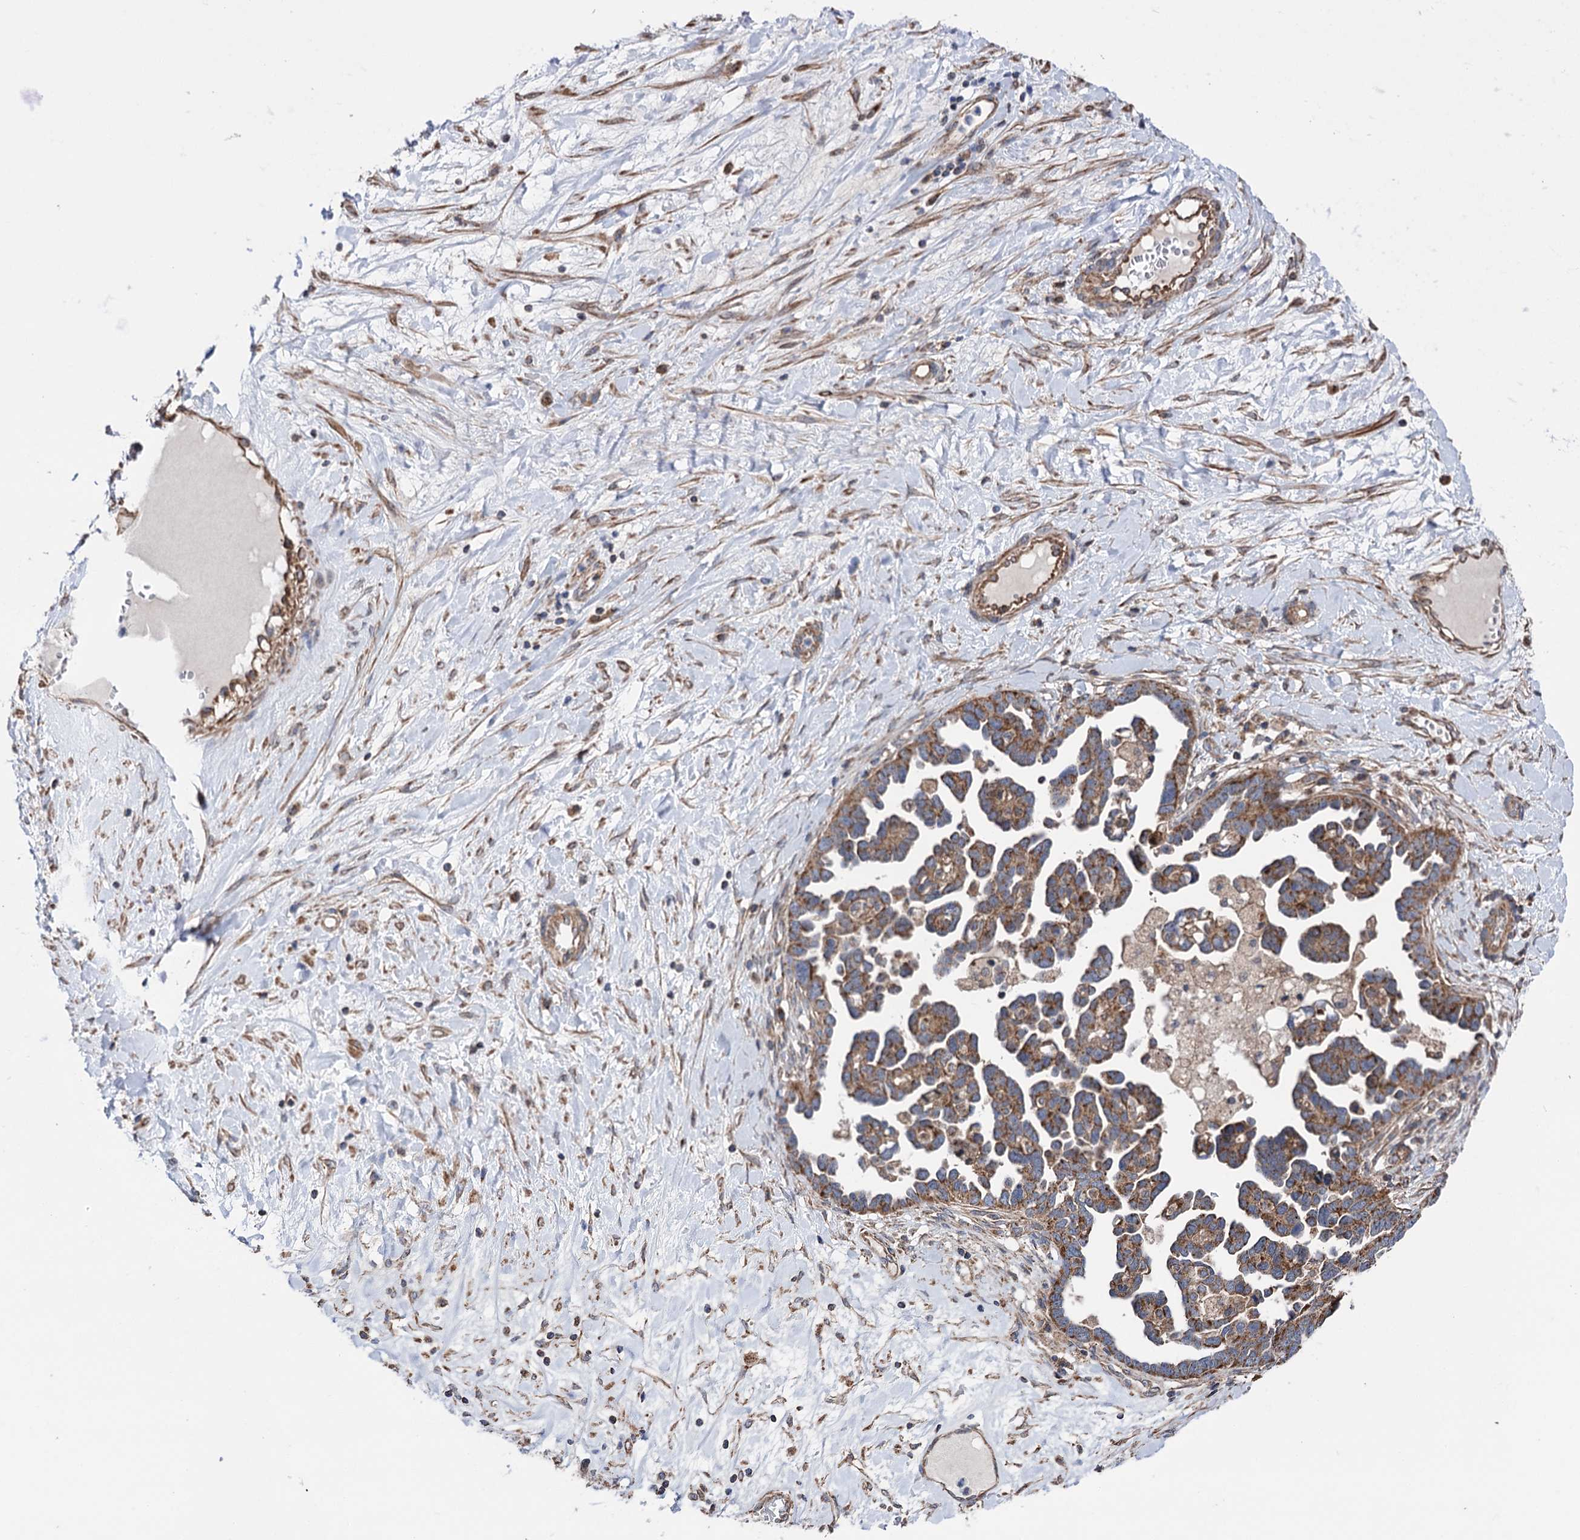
{"staining": {"intensity": "moderate", "quantity": ">75%", "location": "cytoplasmic/membranous"}, "tissue": "ovarian cancer", "cell_type": "Tumor cells", "image_type": "cancer", "snomed": [{"axis": "morphology", "description": "Cystadenocarcinoma, serous, NOS"}, {"axis": "topography", "description": "Ovary"}], "caption": "A brown stain labels moderate cytoplasmic/membranous staining of a protein in ovarian serous cystadenocarcinoma tumor cells.", "gene": "SUCLA2", "patient": {"sex": "female", "age": 54}}